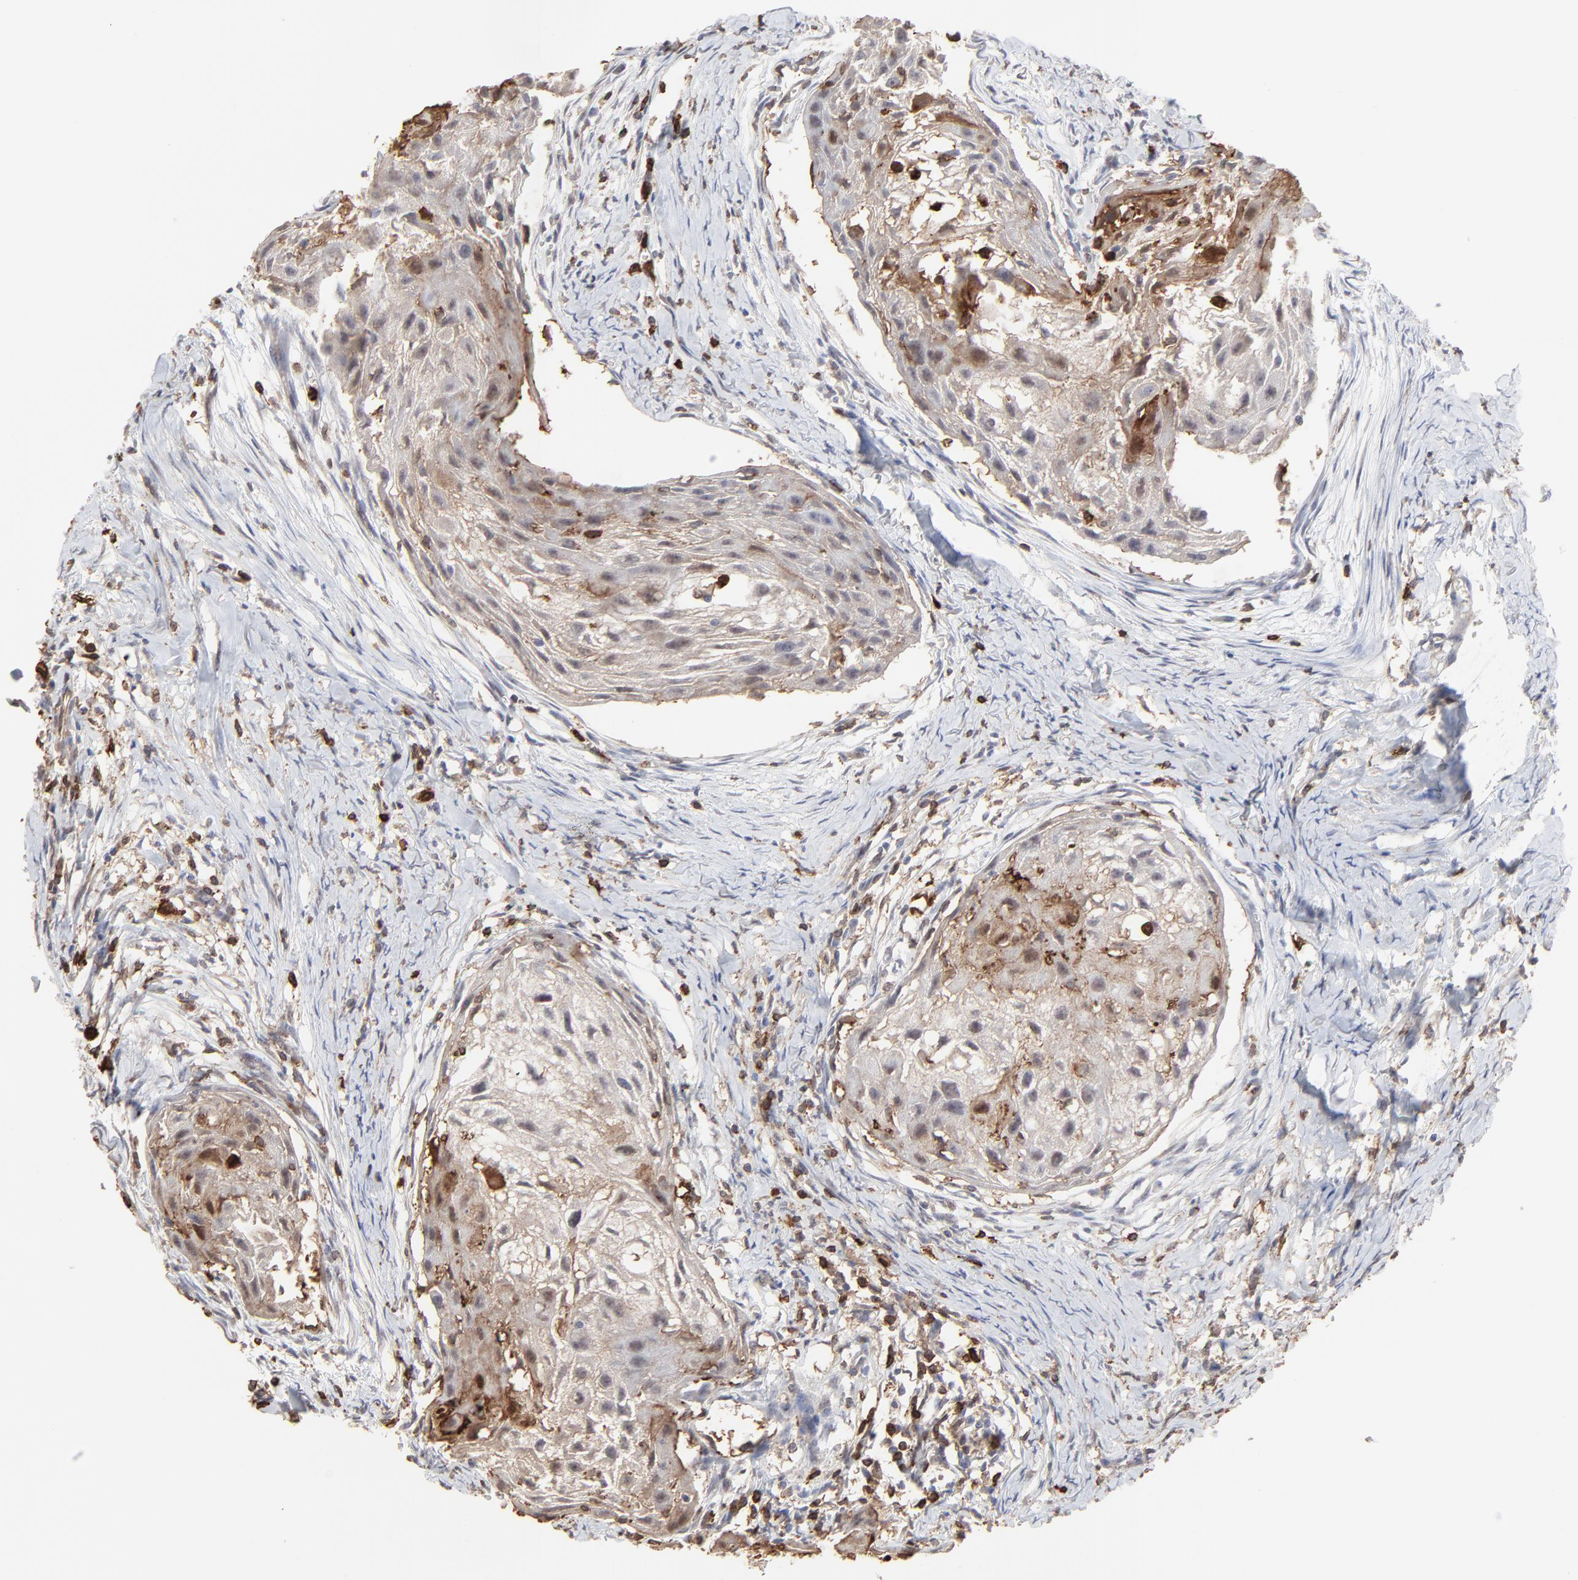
{"staining": {"intensity": "strong", "quantity": "<25%", "location": "cytoplasmic/membranous"}, "tissue": "head and neck cancer", "cell_type": "Tumor cells", "image_type": "cancer", "snomed": [{"axis": "morphology", "description": "Squamous cell carcinoma, NOS"}, {"axis": "topography", "description": "Head-Neck"}], "caption": "Immunohistochemical staining of head and neck squamous cell carcinoma displays medium levels of strong cytoplasmic/membranous protein positivity in approximately <25% of tumor cells.", "gene": "SLC6A14", "patient": {"sex": "male", "age": 64}}